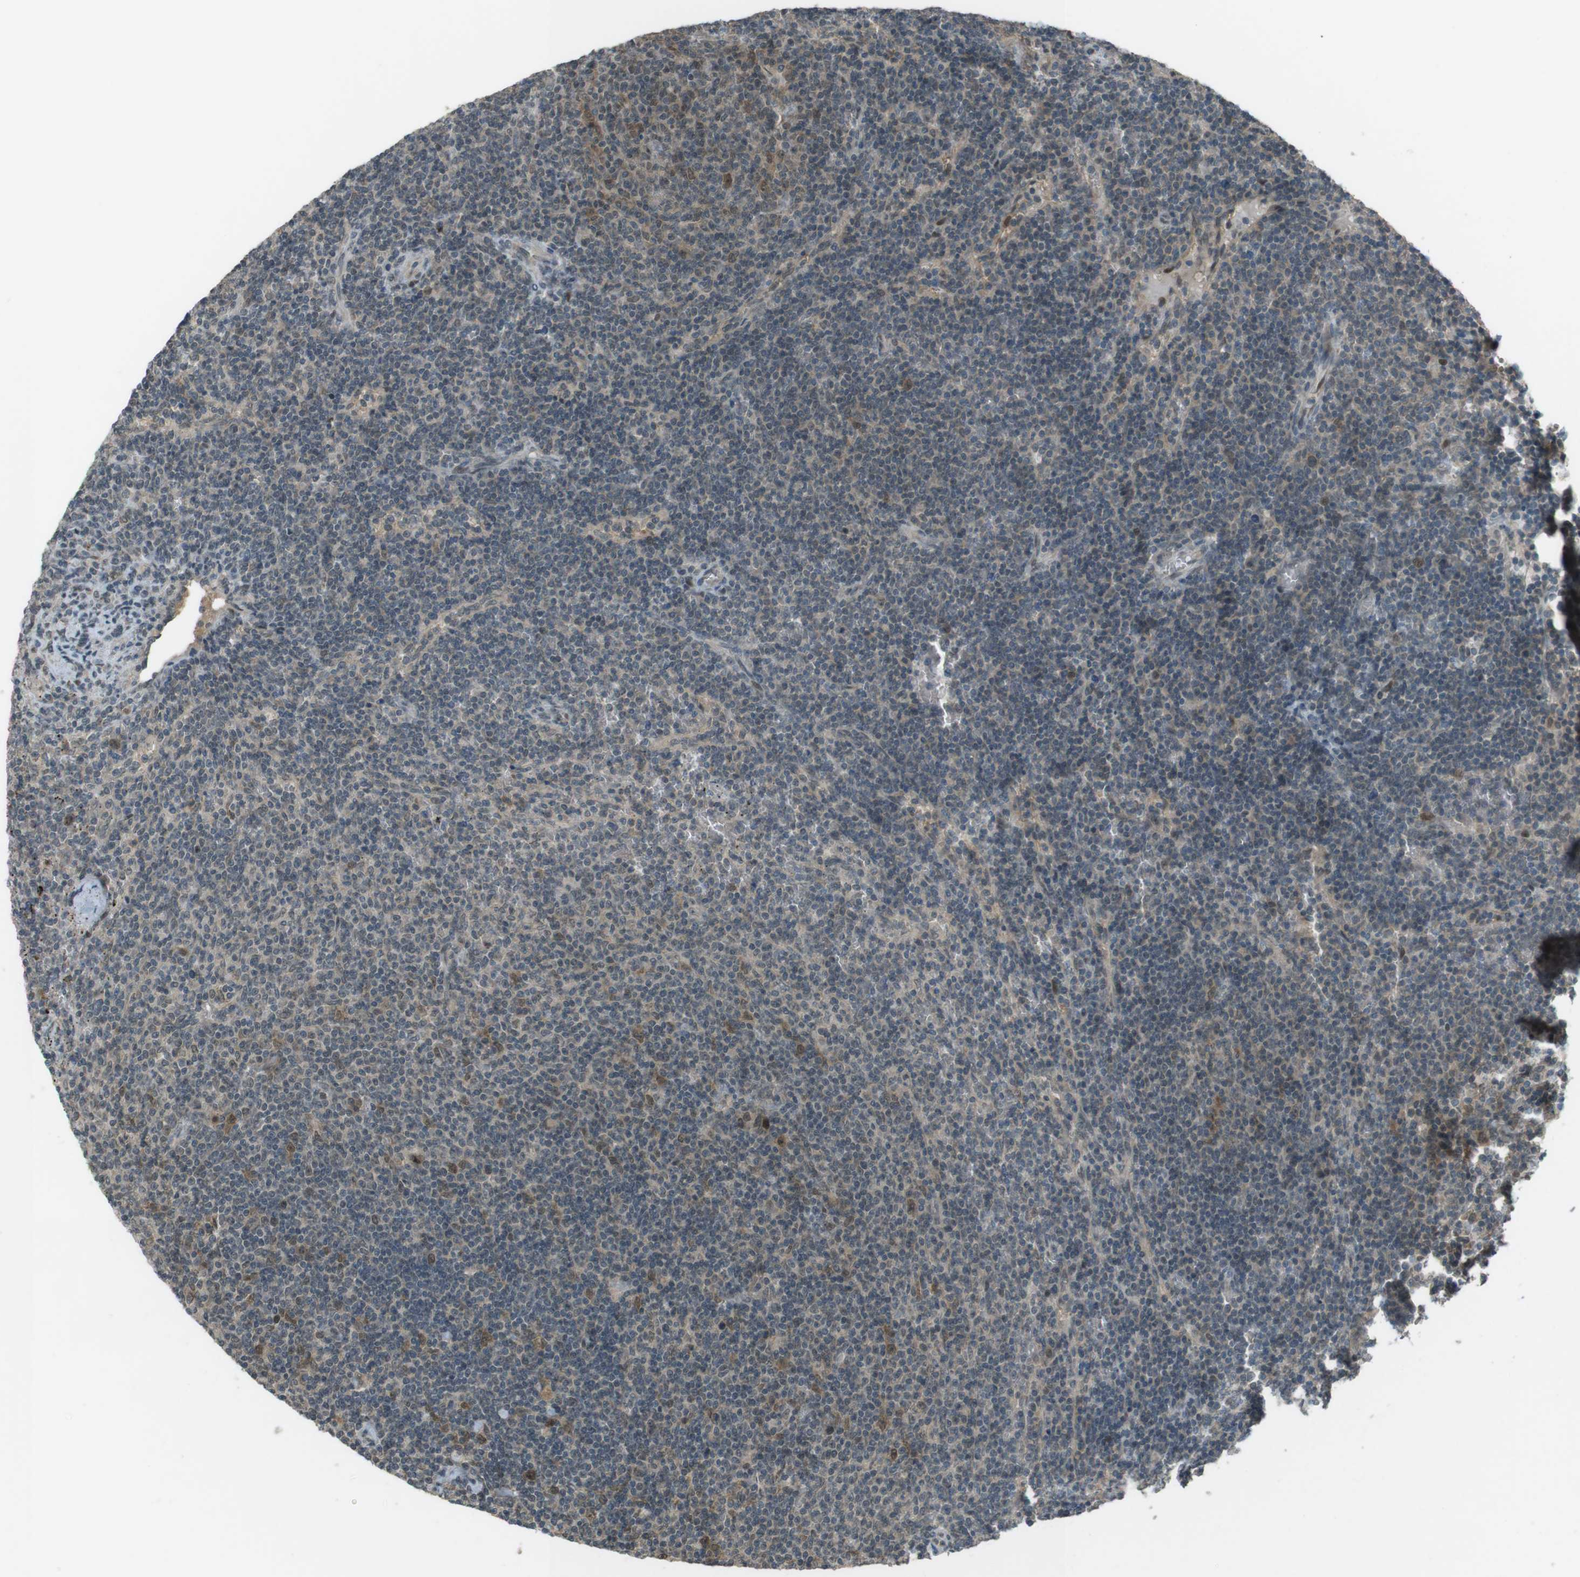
{"staining": {"intensity": "moderate", "quantity": "<25%", "location": "nuclear"}, "tissue": "lymphoma", "cell_type": "Tumor cells", "image_type": "cancer", "snomed": [{"axis": "morphology", "description": "Malignant lymphoma, non-Hodgkin's type, Low grade"}, {"axis": "topography", "description": "Spleen"}], "caption": "This micrograph demonstrates lymphoma stained with IHC to label a protein in brown. The nuclear of tumor cells show moderate positivity for the protein. Nuclei are counter-stained blue.", "gene": "SLITRK5", "patient": {"sex": "female", "age": 50}}